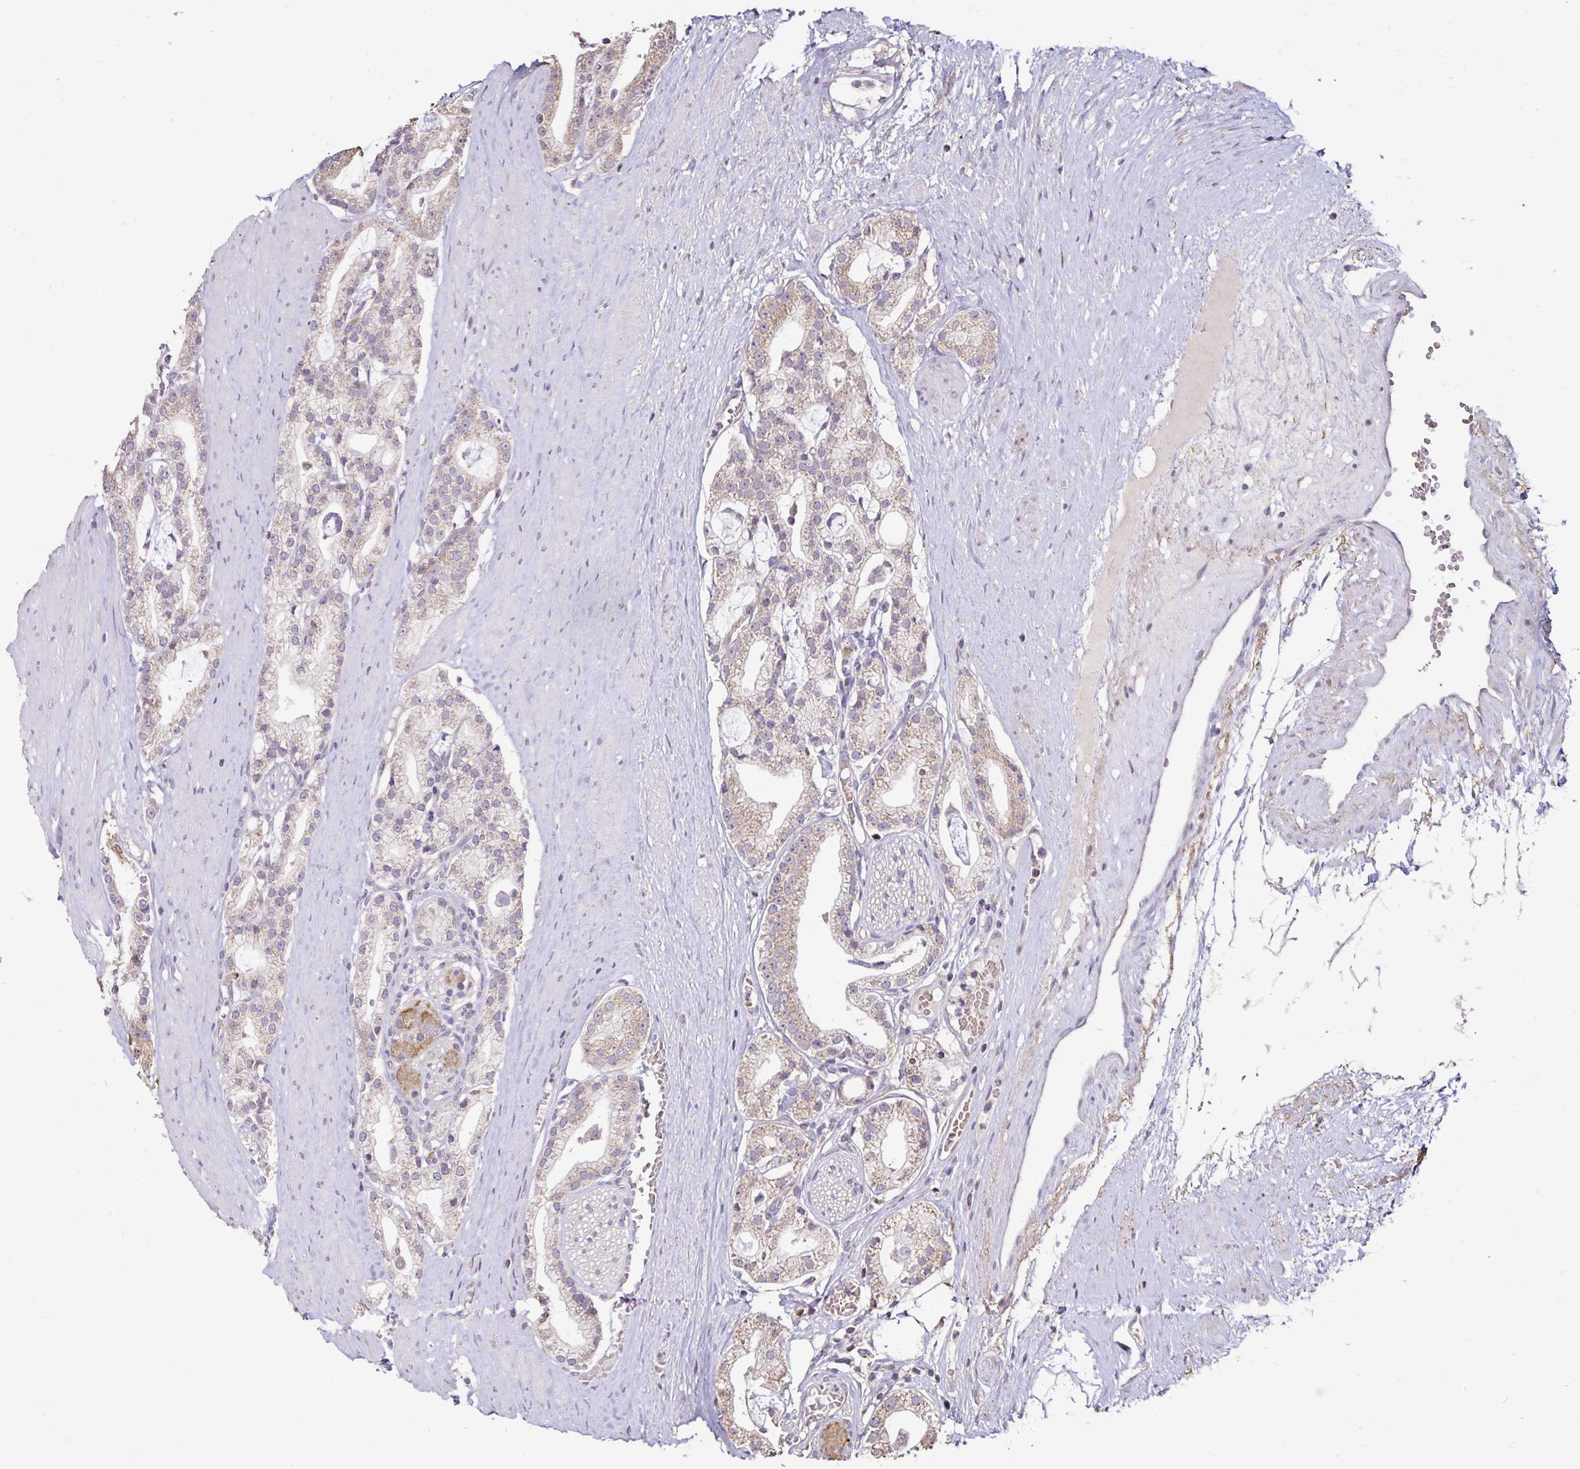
{"staining": {"intensity": "weak", "quantity": "25%-75%", "location": "cytoplasmic/membranous"}, "tissue": "prostate cancer", "cell_type": "Tumor cells", "image_type": "cancer", "snomed": [{"axis": "morphology", "description": "Adenocarcinoma, High grade"}, {"axis": "topography", "description": "Prostate"}], "caption": "The image demonstrates immunohistochemical staining of prostate cancer. There is weak cytoplasmic/membranous staining is present in approximately 25%-75% of tumor cells.", "gene": "EMC10", "patient": {"sex": "male", "age": 71}}